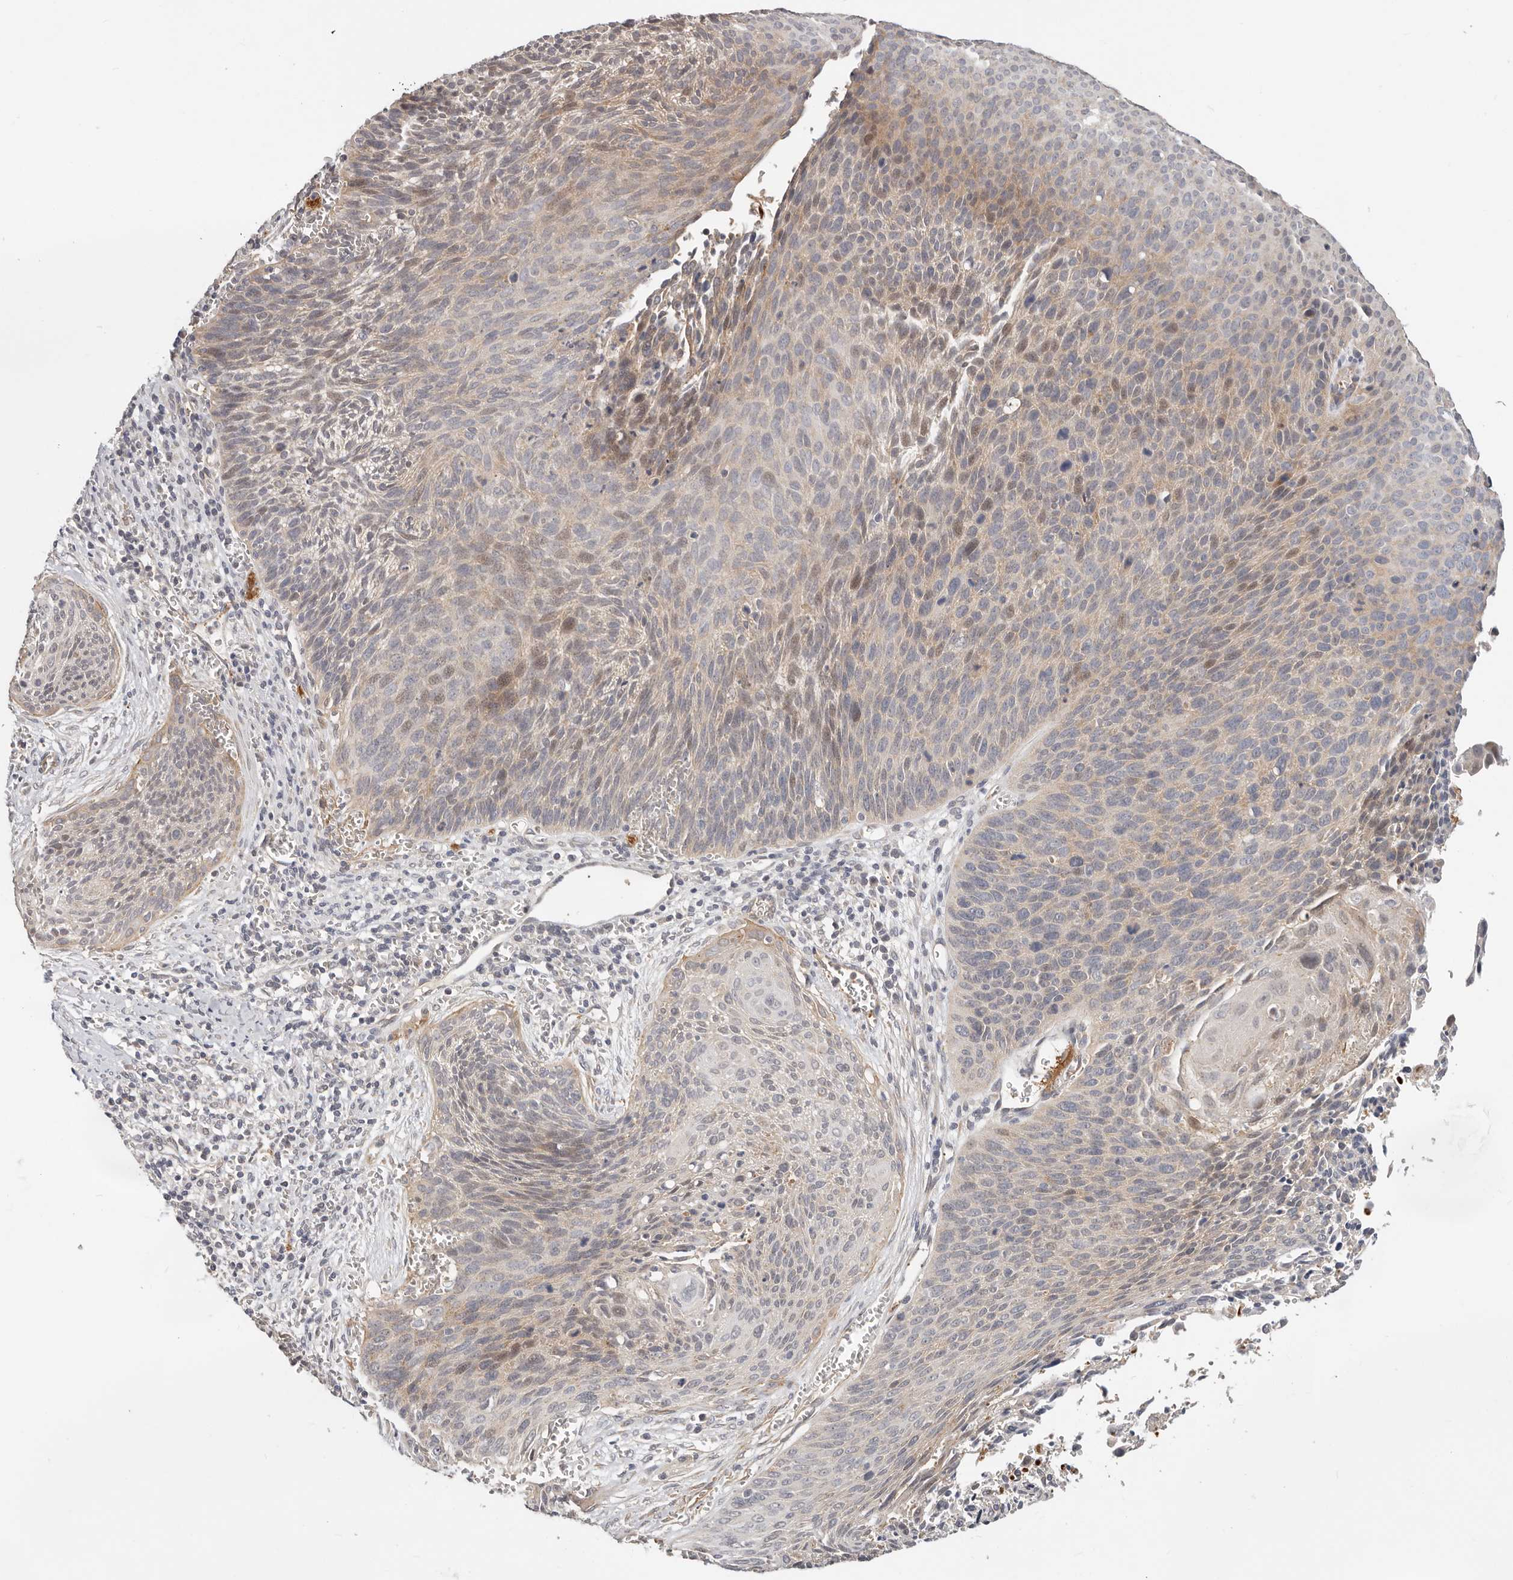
{"staining": {"intensity": "weak", "quantity": "25%-75%", "location": "cytoplasmic/membranous,nuclear"}, "tissue": "cervical cancer", "cell_type": "Tumor cells", "image_type": "cancer", "snomed": [{"axis": "morphology", "description": "Squamous cell carcinoma, NOS"}, {"axis": "topography", "description": "Cervix"}], "caption": "Protein expression by IHC shows weak cytoplasmic/membranous and nuclear staining in about 25%-75% of tumor cells in cervical squamous cell carcinoma.", "gene": "ZRANB1", "patient": {"sex": "female", "age": 55}}